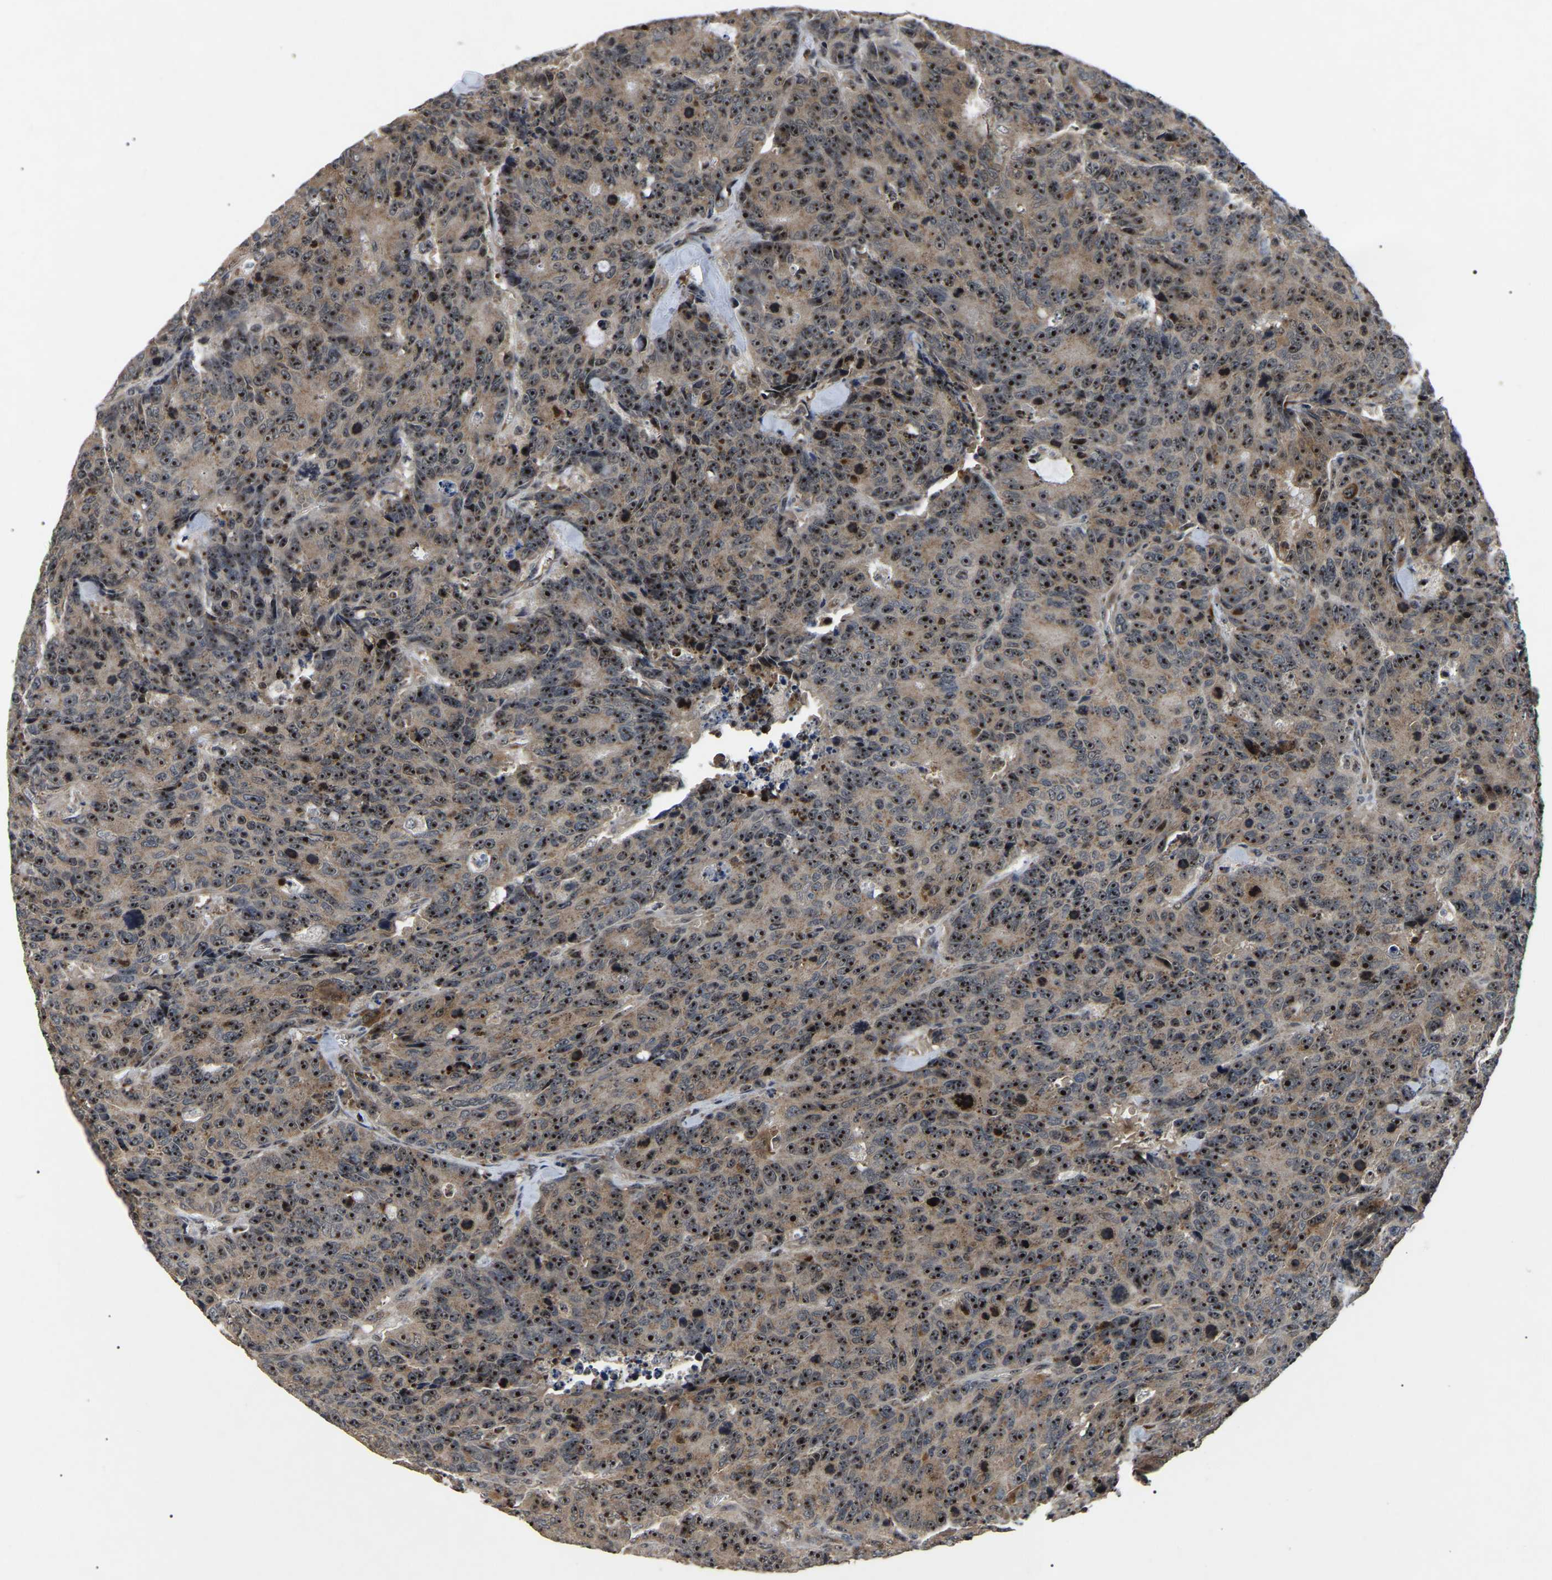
{"staining": {"intensity": "strong", "quantity": ">75%", "location": "nuclear"}, "tissue": "colorectal cancer", "cell_type": "Tumor cells", "image_type": "cancer", "snomed": [{"axis": "morphology", "description": "Adenocarcinoma, NOS"}, {"axis": "topography", "description": "Colon"}], "caption": "Human colorectal cancer (adenocarcinoma) stained with a brown dye exhibits strong nuclear positive expression in about >75% of tumor cells.", "gene": "RBM28", "patient": {"sex": "female", "age": 86}}